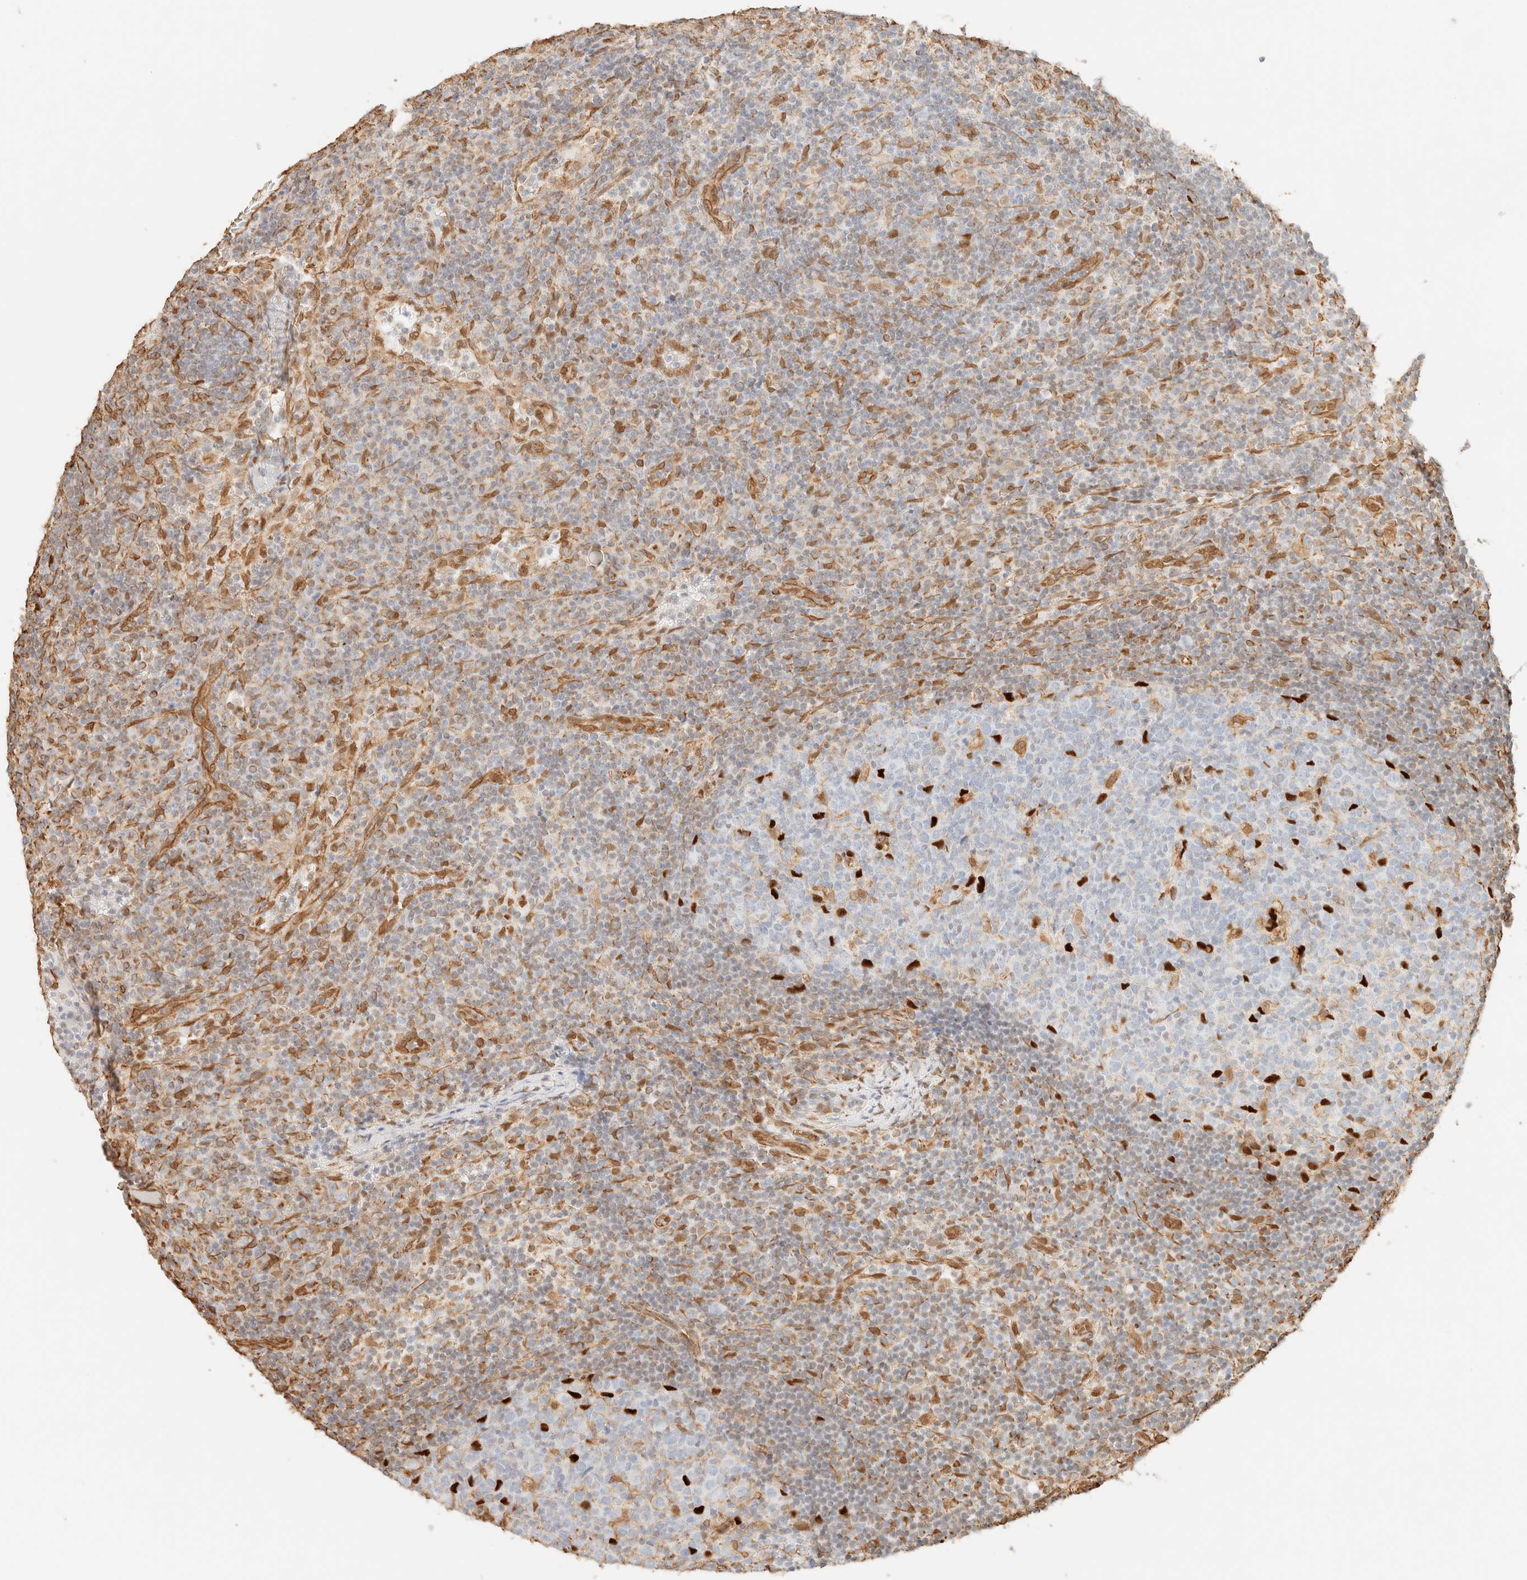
{"staining": {"intensity": "strong", "quantity": "<25%", "location": "nuclear"}, "tissue": "lymph node", "cell_type": "Germinal center cells", "image_type": "normal", "snomed": [{"axis": "morphology", "description": "Normal tissue, NOS"}, {"axis": "morphology", "description": "Inflammation, NOS"}, {"axis": "topography", "description": "Lymph node"}], "caption": "Immunohistochemical staining of normal human lymph node displays <25% levels of strong nuclear protein positivity in about <25% of germinal center cells. Ihc stains the protein in brown and the nuclei are stained blue.", "gene": "ZSCAN18", "patient": {"sex": "male", "age": 55}}